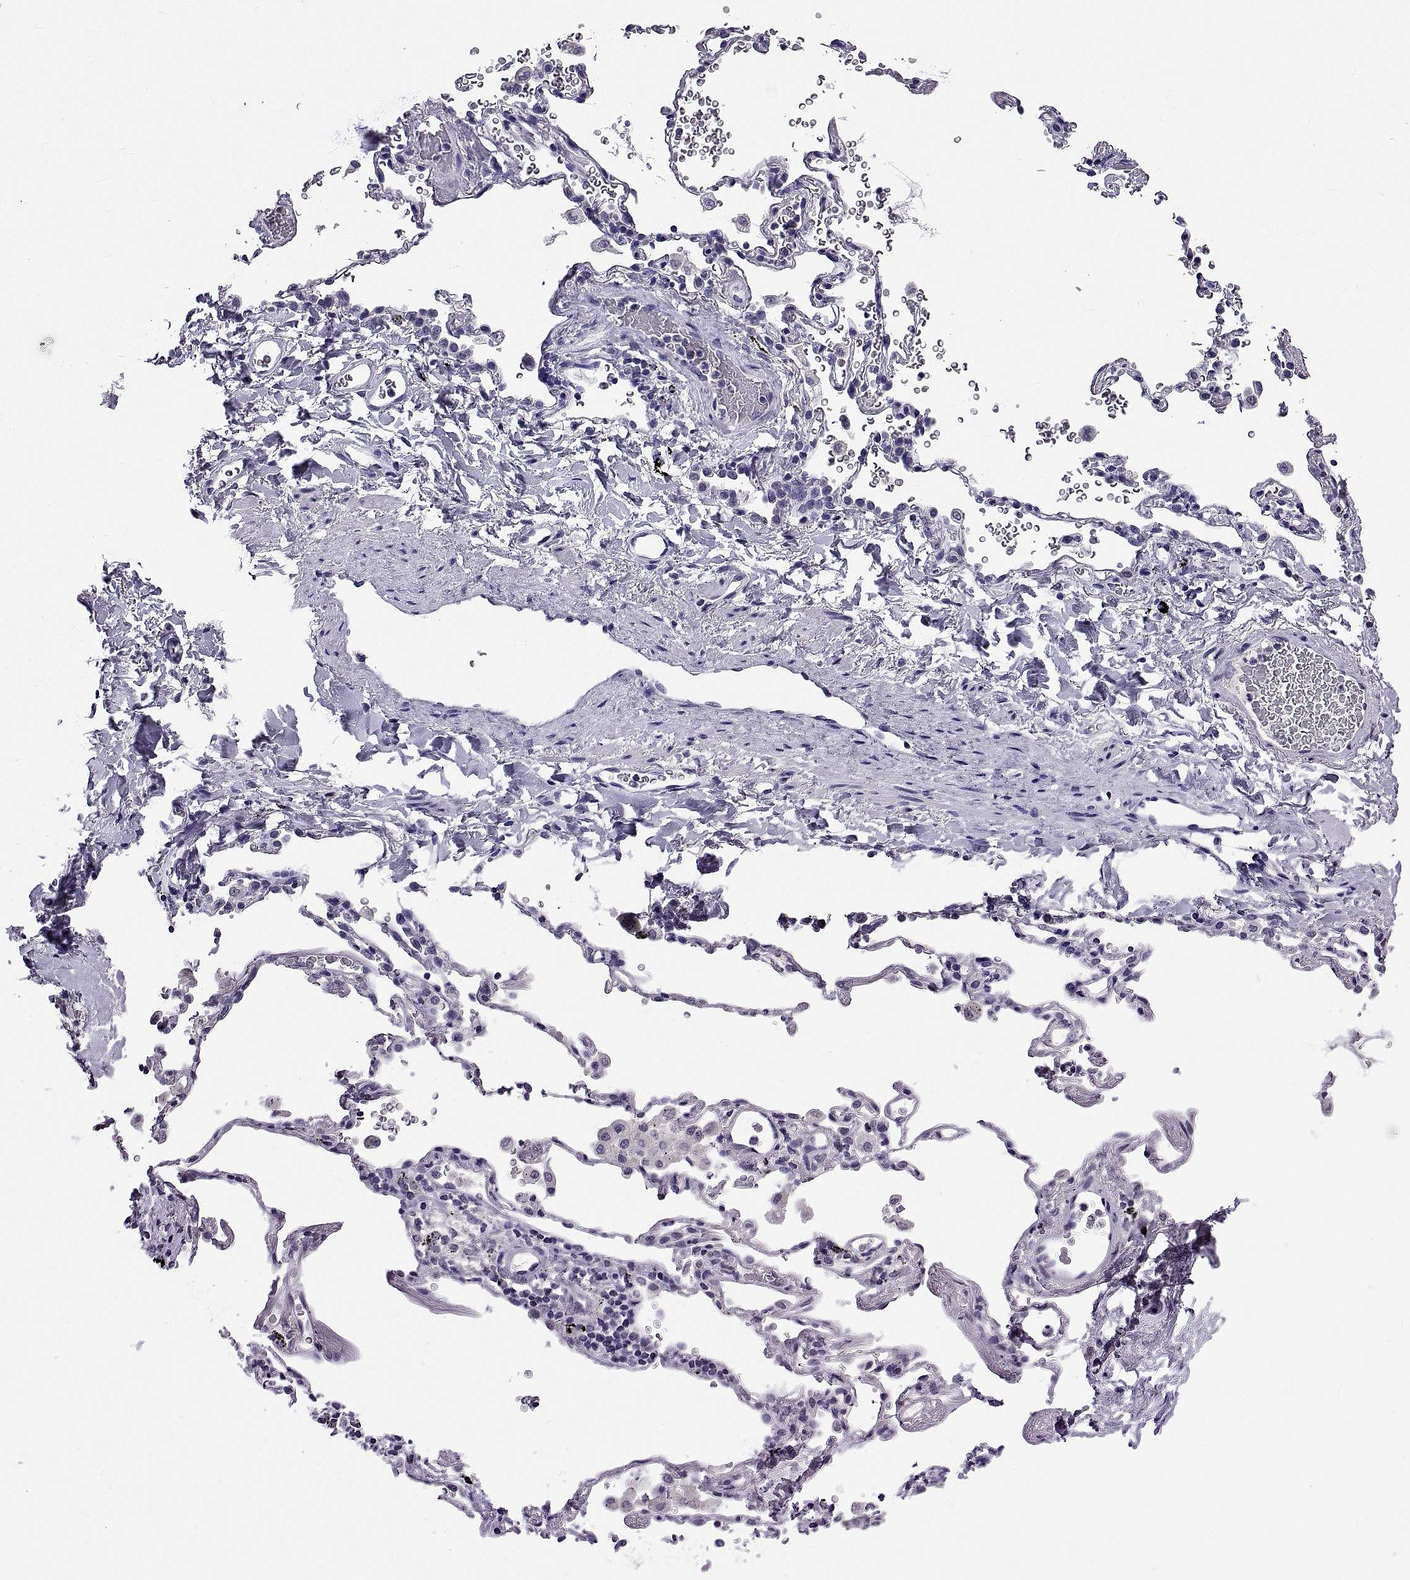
{"staining": {"intensity": "negative", "quantity": "none", "location": "none"}, "tissue": "soft tissue", "cell_type": "Chondrocytes", "image_type": "normal", "snomed": [{"axis": "morphology", "description": "Normal tissue, NOS"}, {"axis": "morphology", "description": "Adenocarcinoma, NOS"}, {"axis": "topography", "description": "Cartilage tissue"}, {"axis": "topography", "description": "Lung"}], "caption": "Immunohistochemistry histopathology image of normal human soft tissue stained for a protein (brown), which demonstrates no positivity in chondrocytes. (Immunohistochemistry, brightfield microscopy, high magnification).", "gene": "TGFBR3L", "patient": {"sex": "male", "age": 59}}